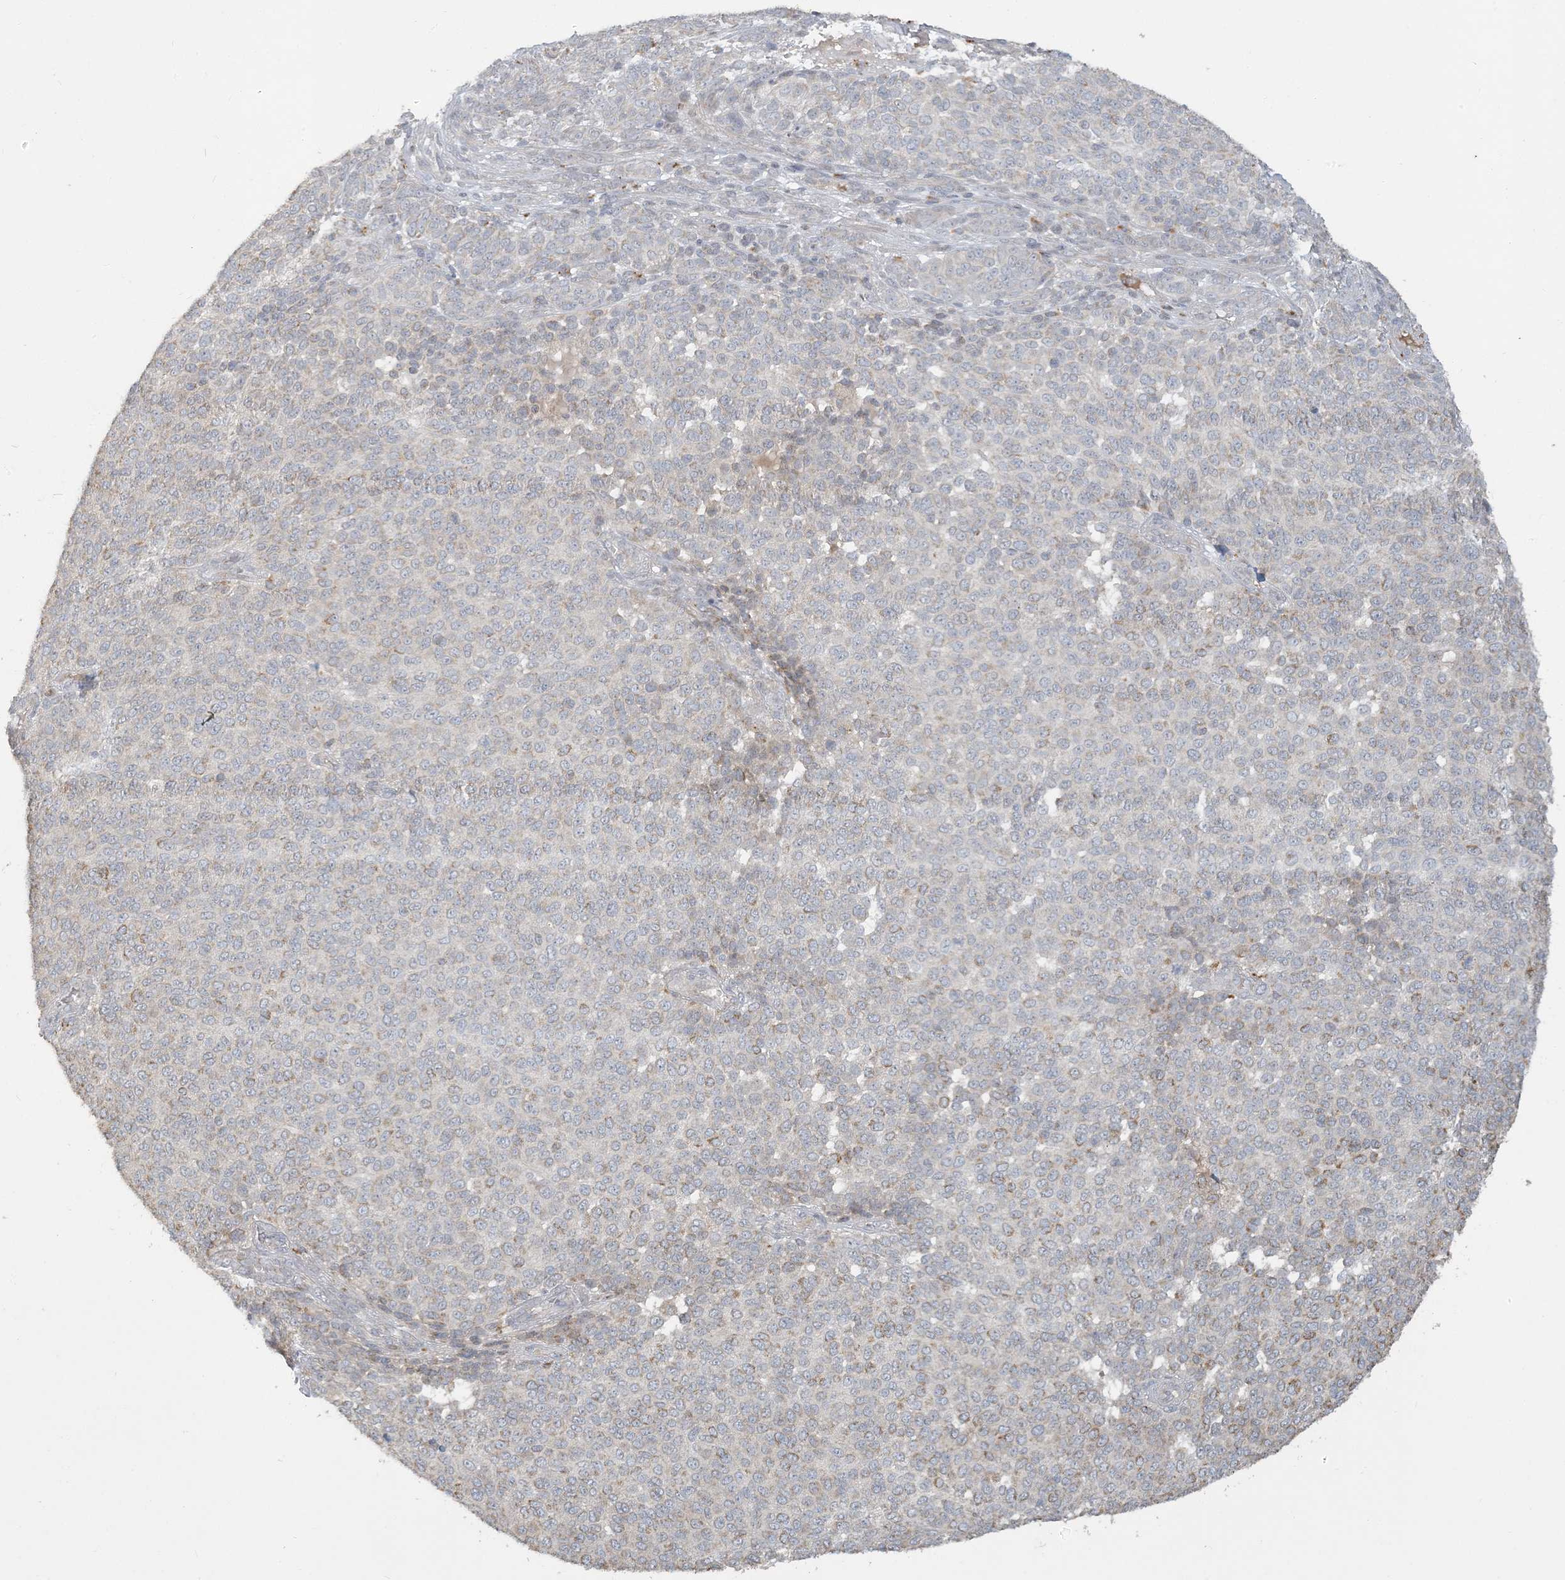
{"staining": {"intensity": "moderate", "quantity": "<25%", "location": "cytoplasmic/membranous"}, "tissue": "melanoma", "cell_type": "Tumor cells", "image_type": "cancer", "snomed": [{"axis": "morphology", "description": "Malignant melanoma, NOS"}, {"axis": "topography", "description": "Skin"}], "caption": "Immunohistochemical staining of human malignant melanoma displays low levels of moderate cytoplasmic/membranous positivity in approximately <25% of tumor cells. (DAB IHC, brown staining for protein, blue staining for nuclei).", "gene": "LTN1", "patient": {"sex": "male", "age": 49}}